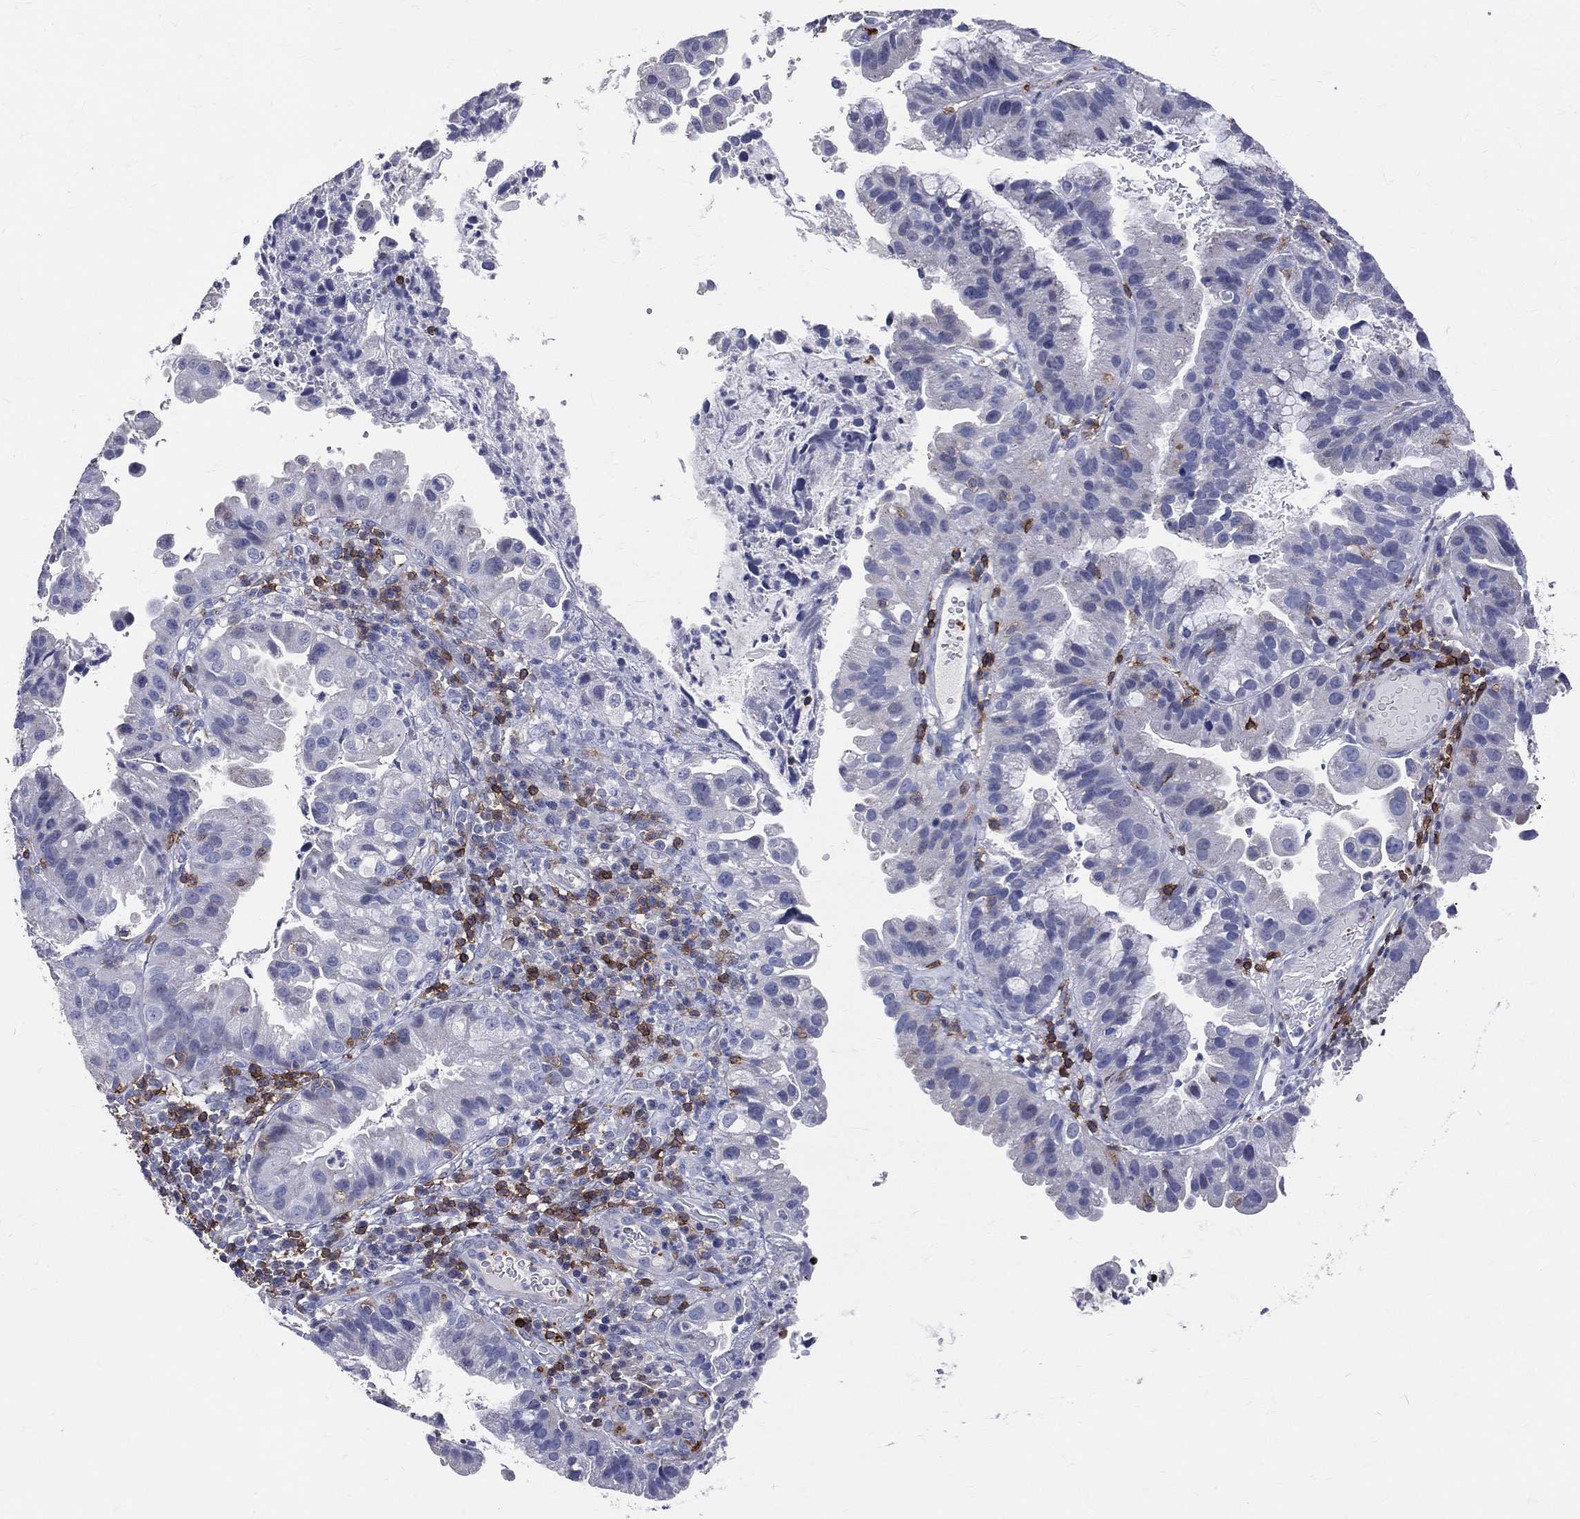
{"staining": {"intensity": "negative", "quantity": "none", "location": "none"}, "tissue": "cervical cancer", "cell_type": "Tumor cells", "image_type": "cancer", "snomed": [{"axis": "morphology", "description": "Adenocarcinoma, NOS"}, {"axis": "topography", "description": "Cervix"}], "caption": "A high-resolution micrograph shows IHC staining of adenocarcinoma (cervical), which displays no significant expression in tumor cells.", "gene": "LAT", "patient": {"sex": "female", "age": 34}}